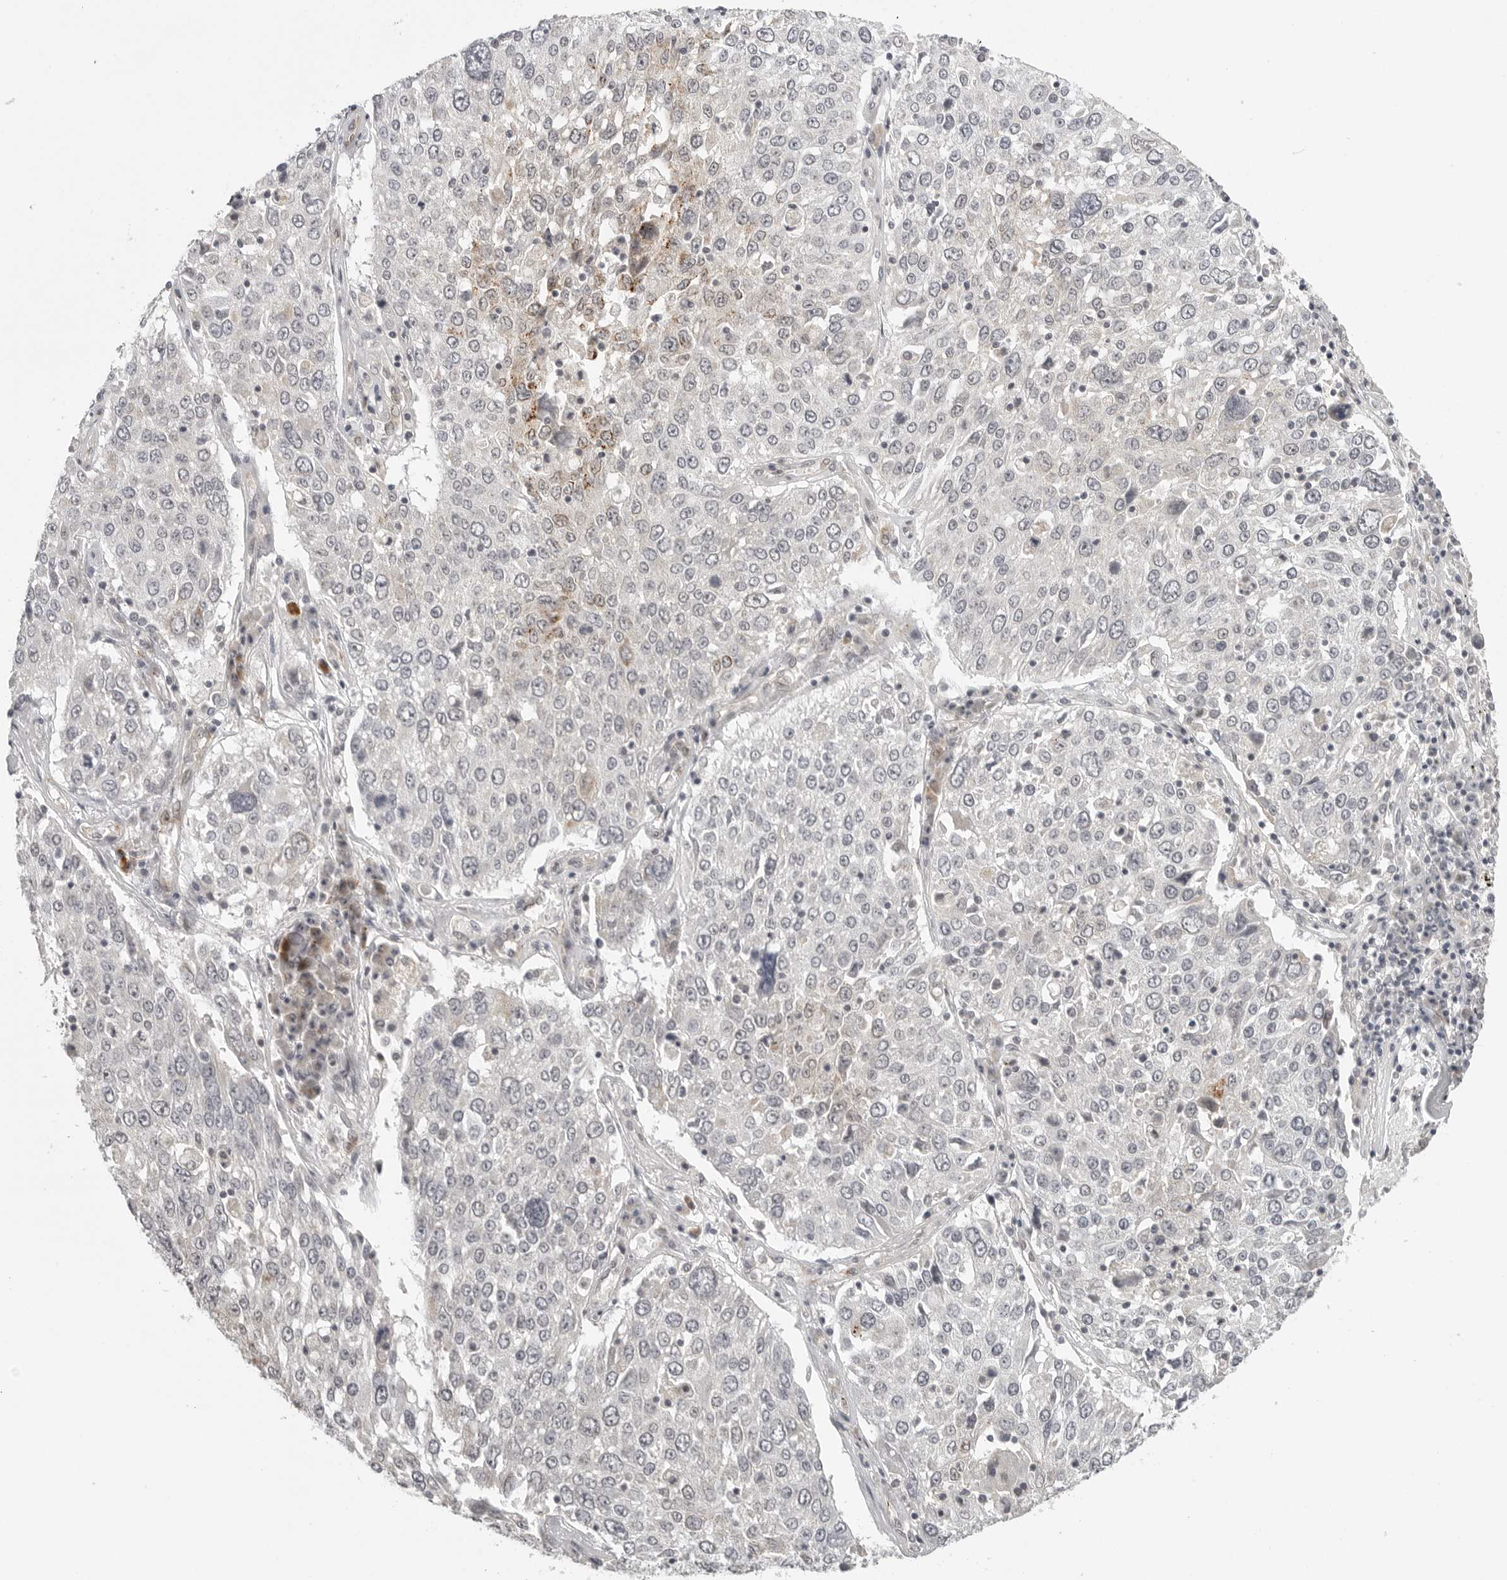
{"staining": {"intensity": "negative", "quantity": "none", "location": "none"}, "tissue": "lung cancer", "cell_type": "Tumor cells", "image_type": "cancer", "snomed": [{"axis": "morphology", "description": "Squamous cell carcinoma, NOS"}, {"axis": "topography", "description": "Lung"}], "caption": "Tumor cells are negative for brown protein staining in squamous cell carcinoma (lung).", "gene": "TUT4", "patient": {"sex": "male", "age": 65}}